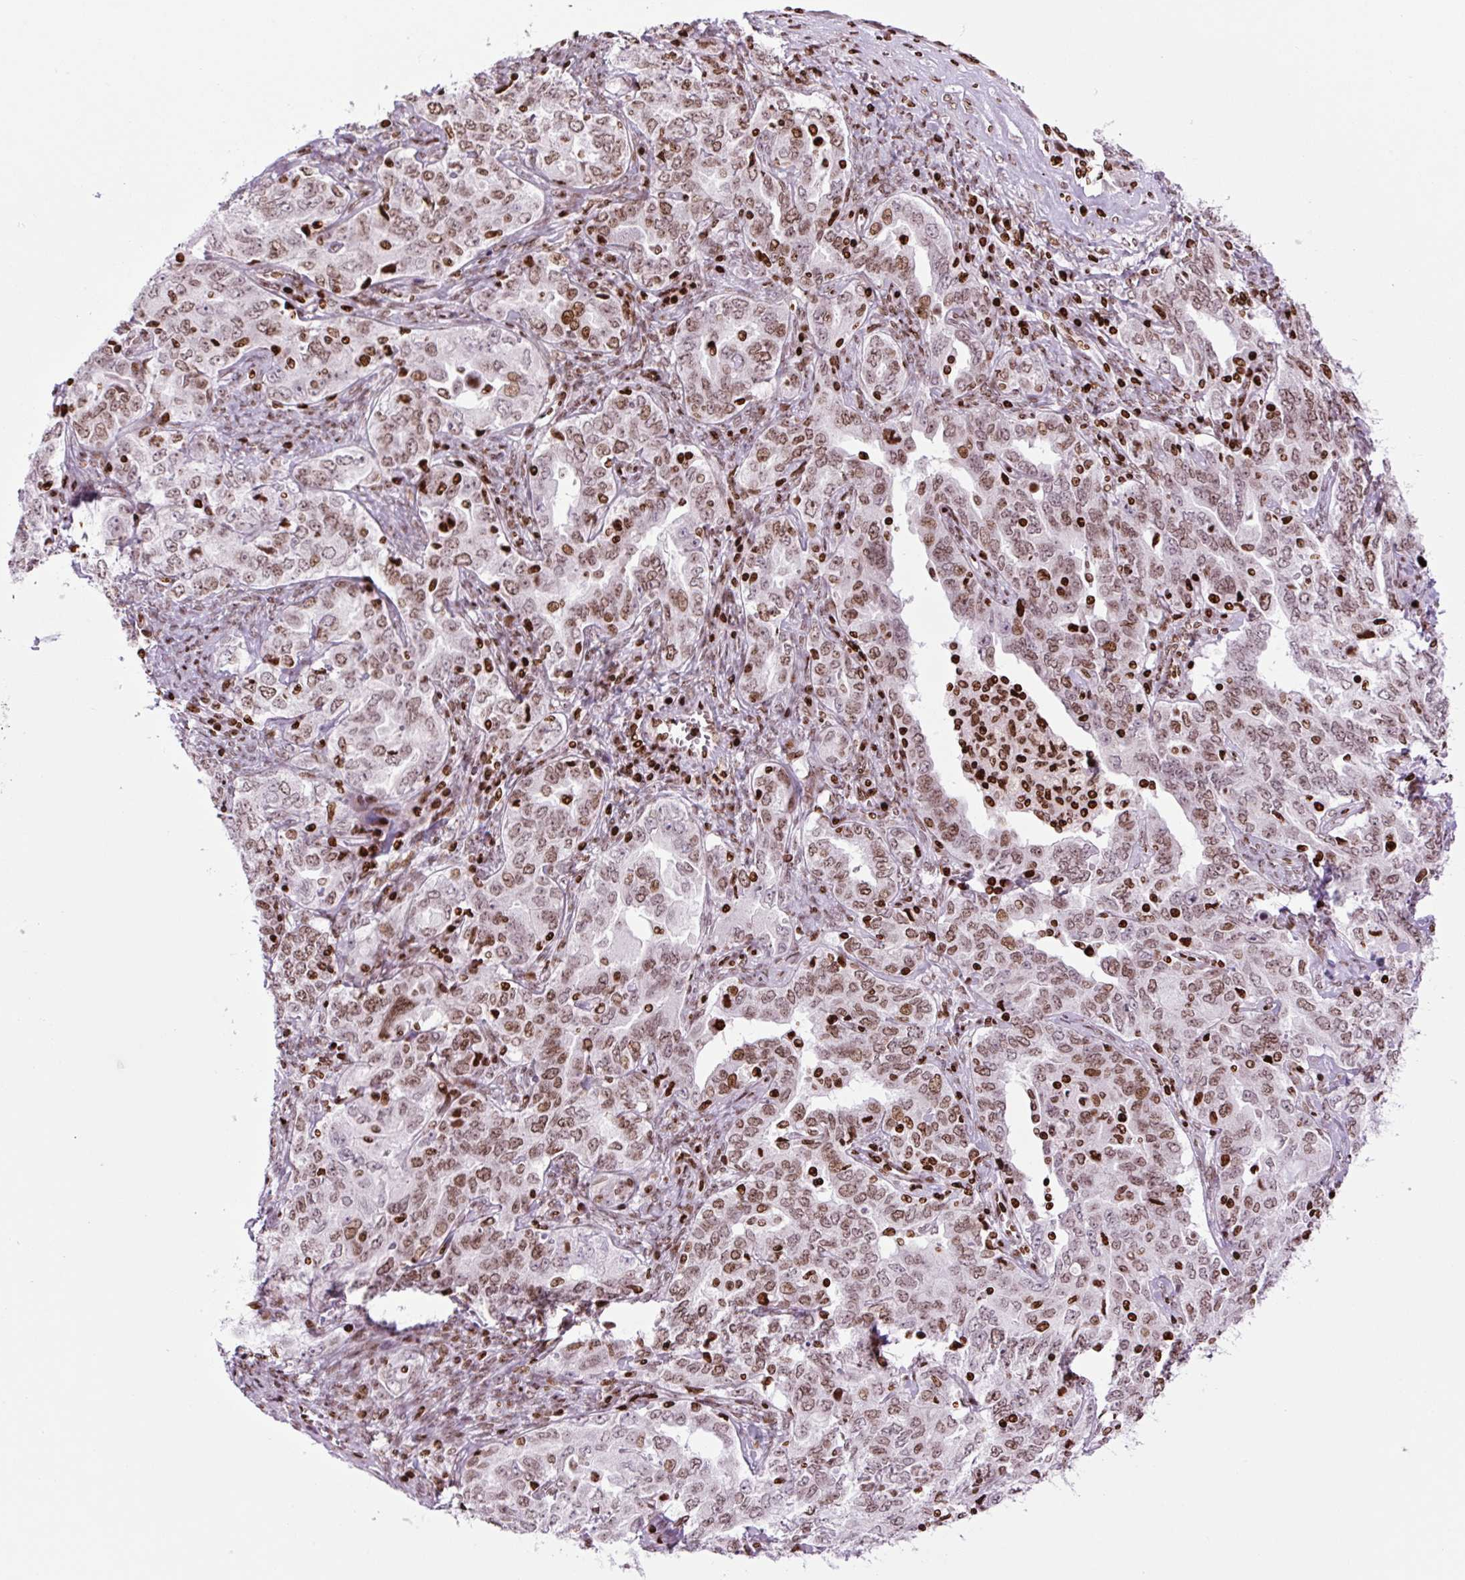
{"staining": {"intensity": "moderate", "quantity": ">75%", "location": "nuclear"}, "tissue": "ovarian cancer", "cell_type": "Tumor cells", "image_type": "cancer", "snomed": [{"axis": "morphology", "description": "Carcinoma, endometroid"}, {"axis": "topography", "description": "Ovary"}], "caption": "Ovarian cancer (endometroid carcinoma) stained with a protein marker exhibits moderate staining in tumor cells.", "gene": "H1-3", "patient": {"sex": "female", "age": 62}}